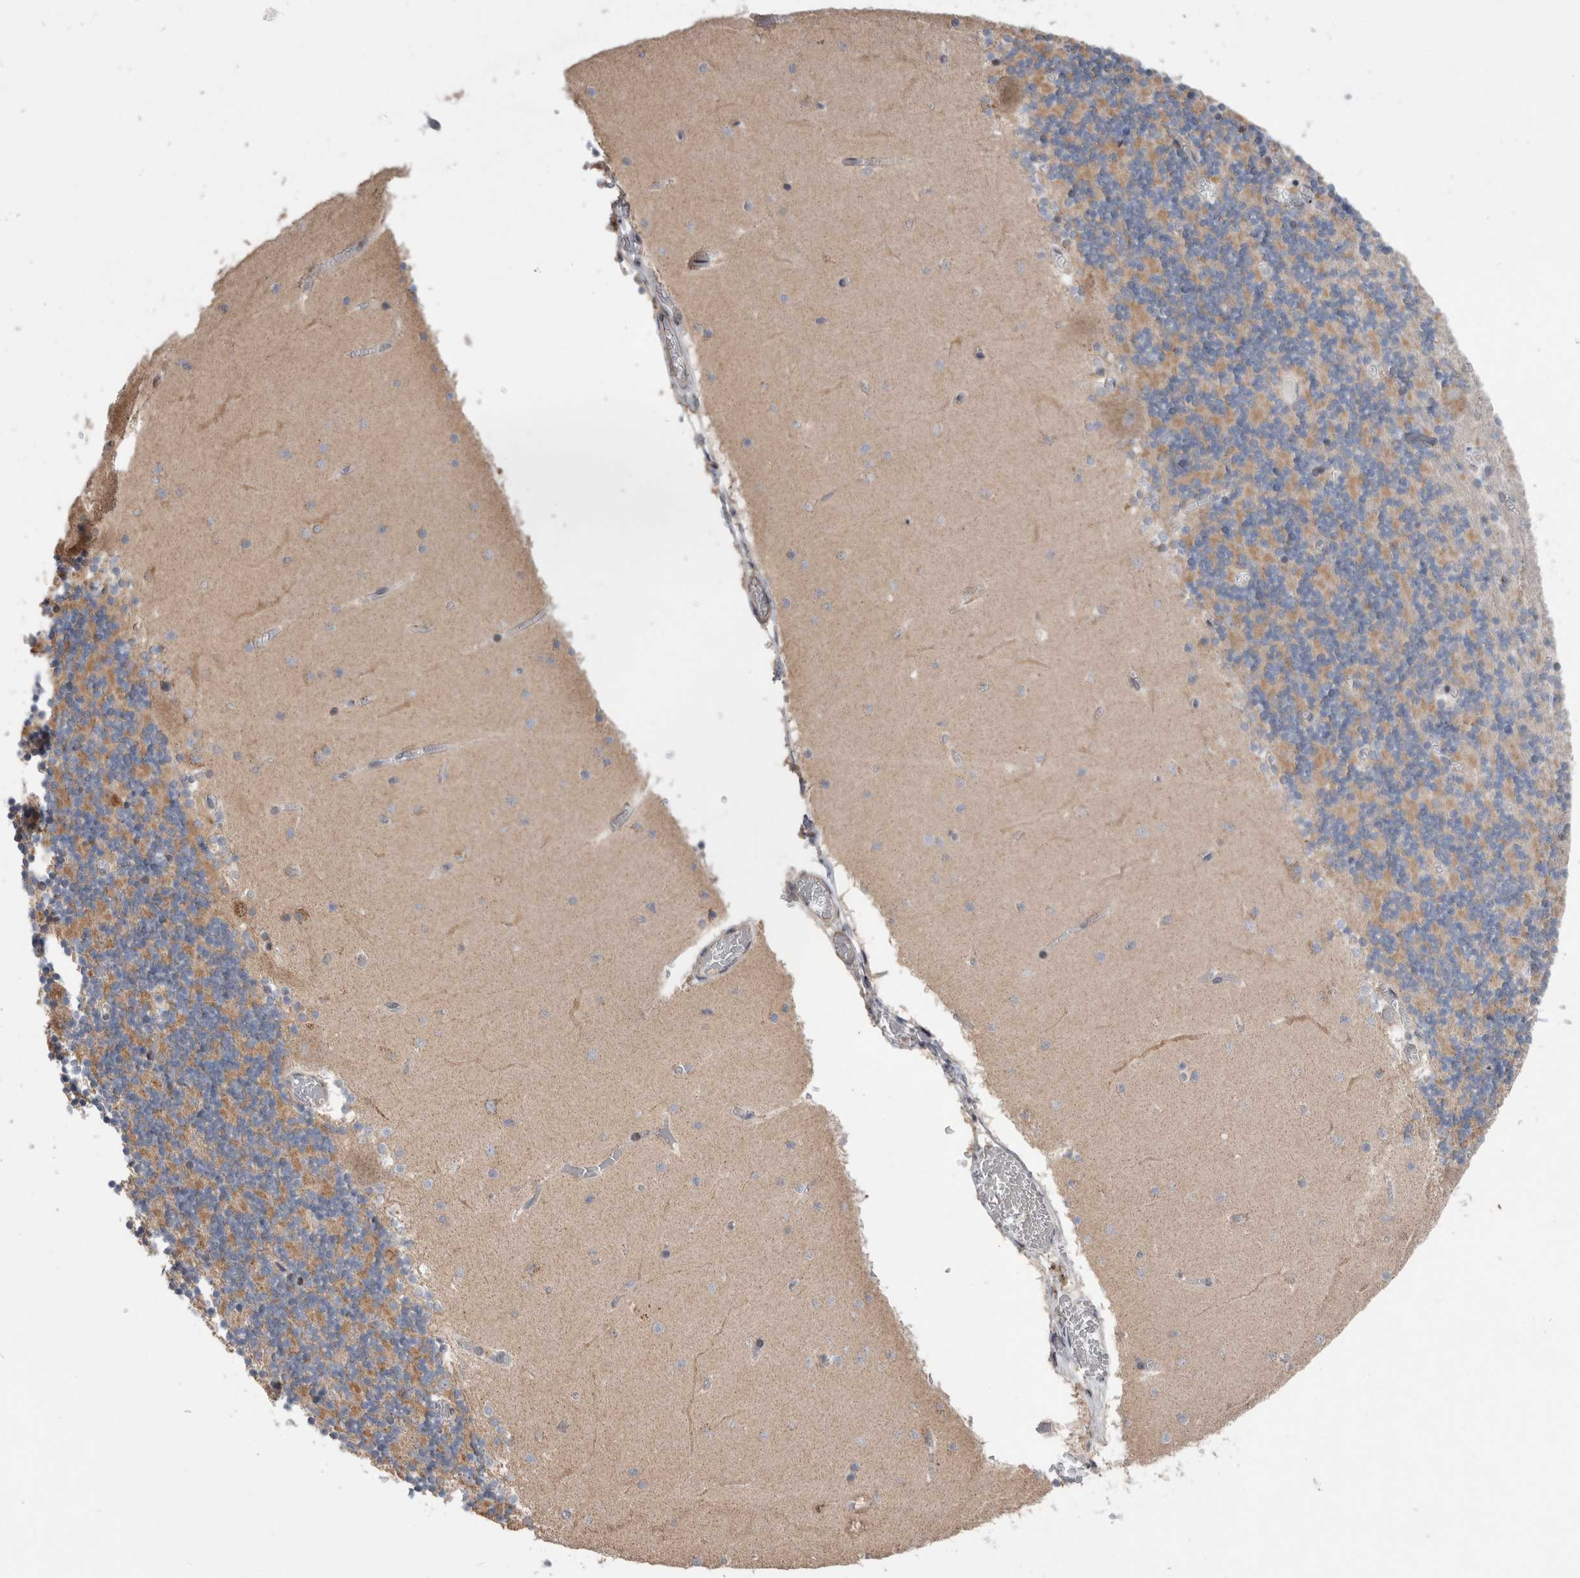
{"staining": {"intensity": "moderate", "quantity": "25%-75%", "location": "cytoplasmic/membranous"}, "tissue": "cerebellum", "cell_type": "Cells in granular layer", "image_type": "normal", "snomed": [{"axis": "morphology", "description": "Normal tissue, NOS"}, {"axis": "topography", "description": "Cerebellum"}], "caption": "Brown immunohistochemical staining in benign human cerebellum shows moderate cytoplasmic/membranous positivity in approximately 25%-75% of cells in granular layer. Nuclei are stained in blue.", "gene": "MRPL37", "patient": {"sex": "female", "age": 28}}